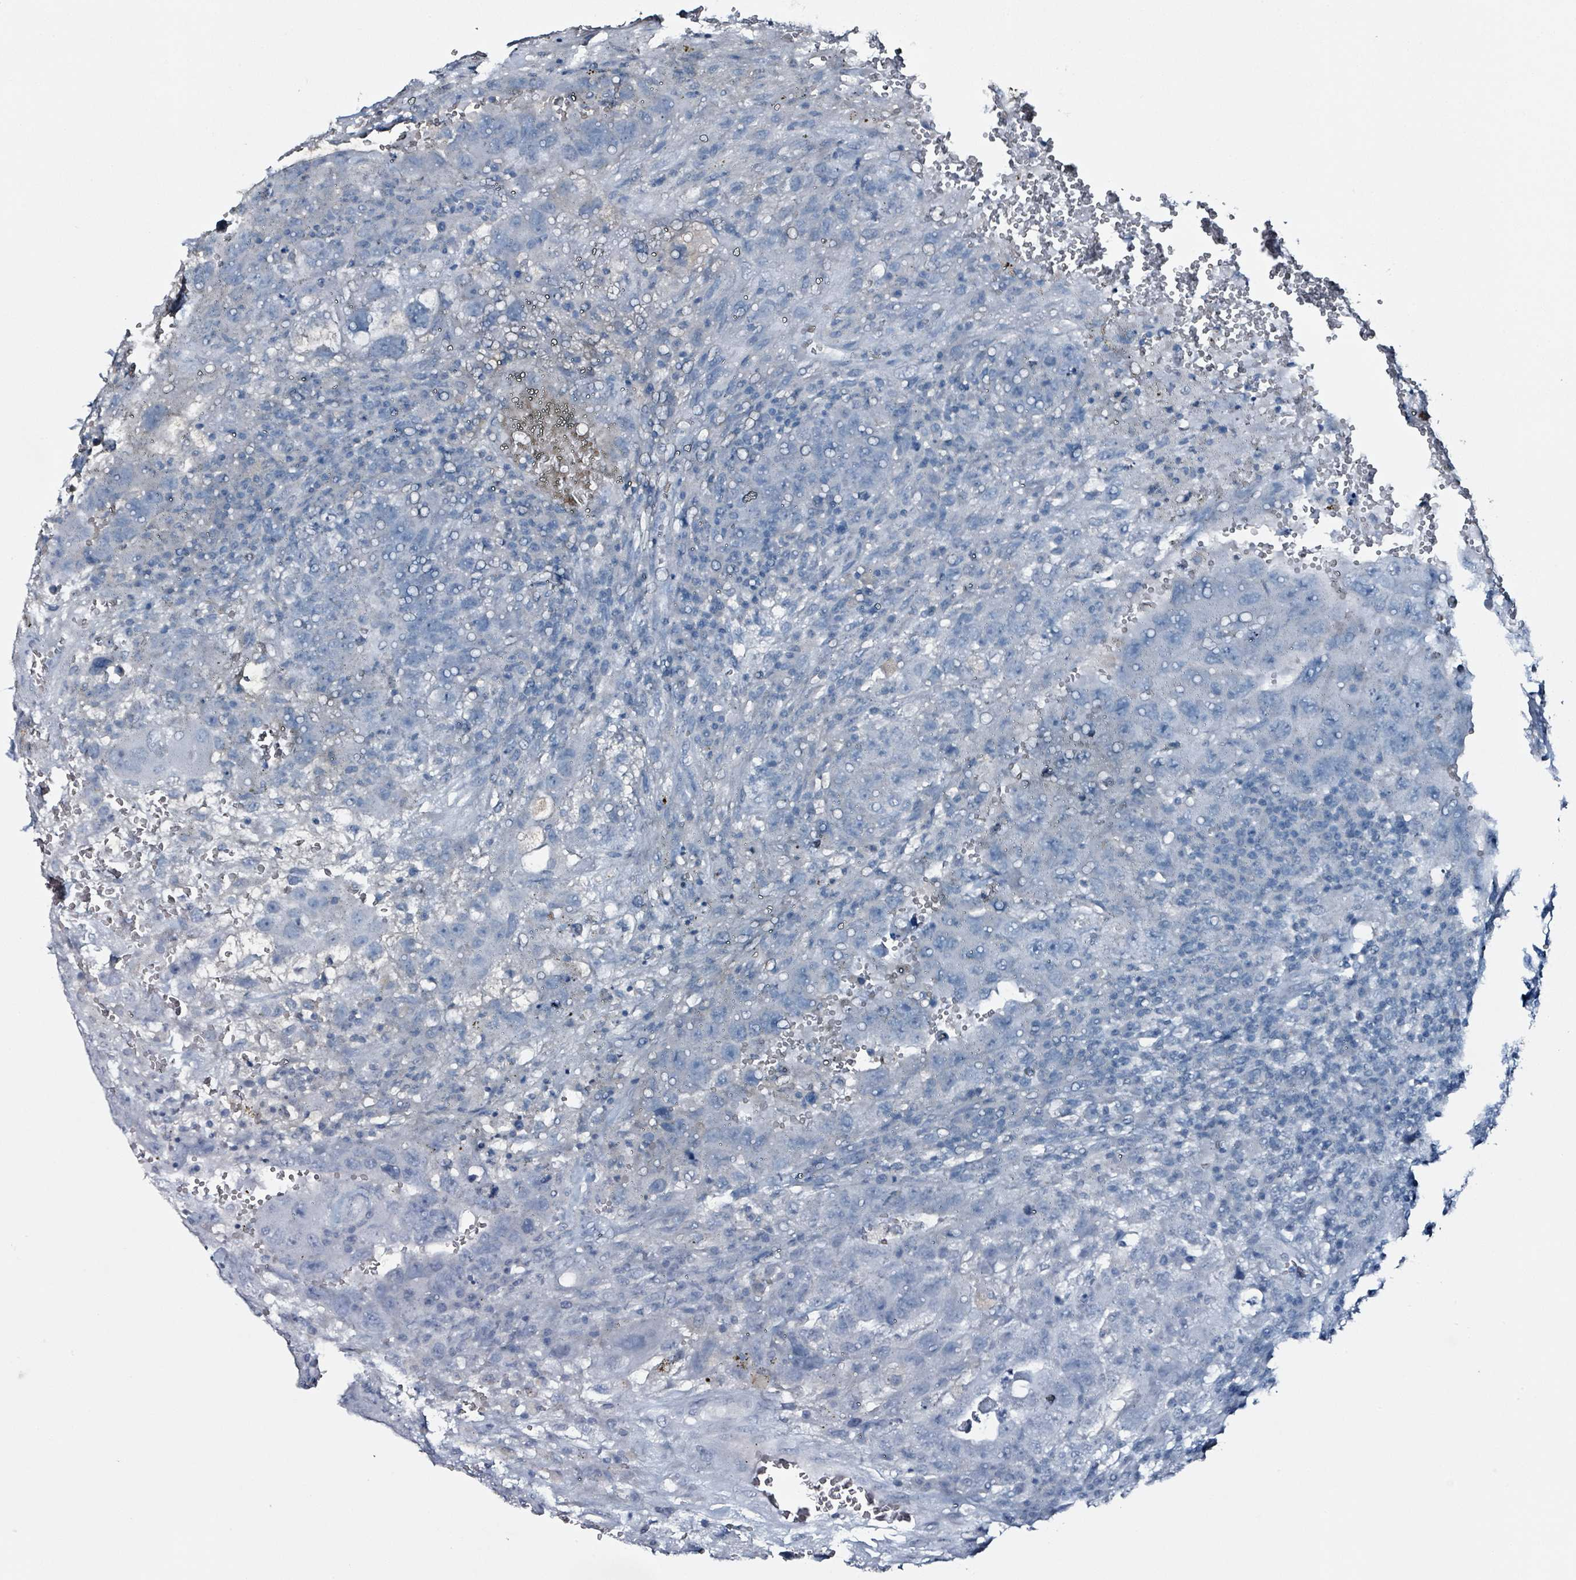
{"staining": {"intensity": "negative", "quantity": "none", "location": "none"}, "tissue": "testis cancer", "cell_type": "Tumor cells", "image_type": "cancer", "snomed": [{"axis": "morphology", "description": "Carcinoma, Embryonal, NOS"}, {"axis": "topography", "description": "Testis"}], "caption": "This histopathology image is of testis cancer stained with immunohistochemistry (IHC) to label a protein in brown with the nuclei are counter-stained blue. There is no staining in tumor cells.", "gene": "CA9", "patient": {"sex": "male", "age": 26}}